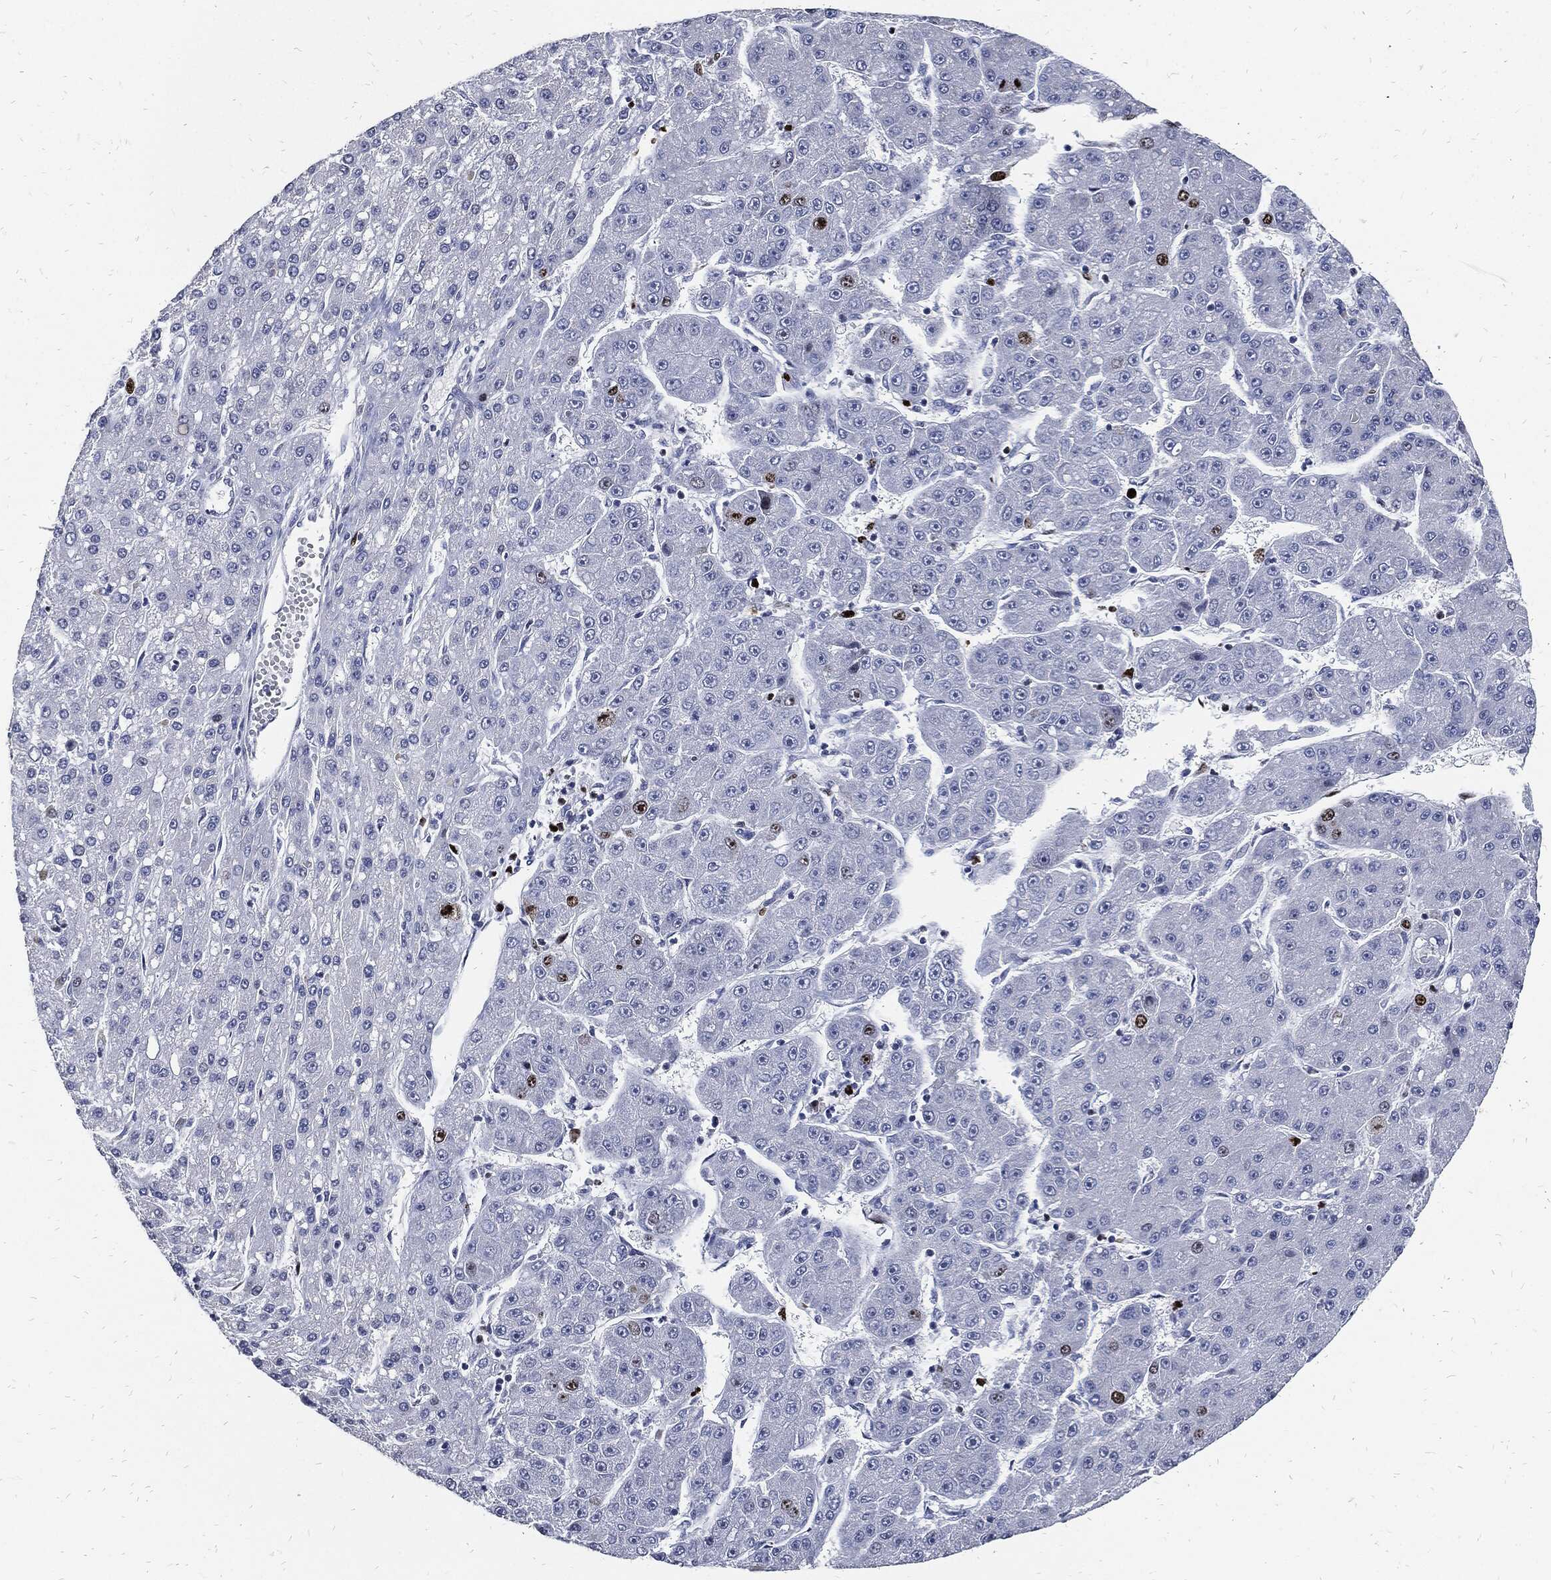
{"staining": {"intensity": "strong", "quantity": "<25%", "location": "nuclear"}, "tissue": "liver cancer", "cell_type": "Tumor cells", "image_type": "cancer", "snomed": [{"axis": "morphology", "description": "Carcinoma, Hepatocellular, NOS"}, {"axis": "topography", "description": "Liver"}], "caption": "Brown immunohistochemical staining in human liver cancer (hepatocellular carcinoma) reveals strong nuclear staining in approximately <25% of tumor cells.", "gene": "MKI67", "patient": {"sex": "male", "age": 67}}